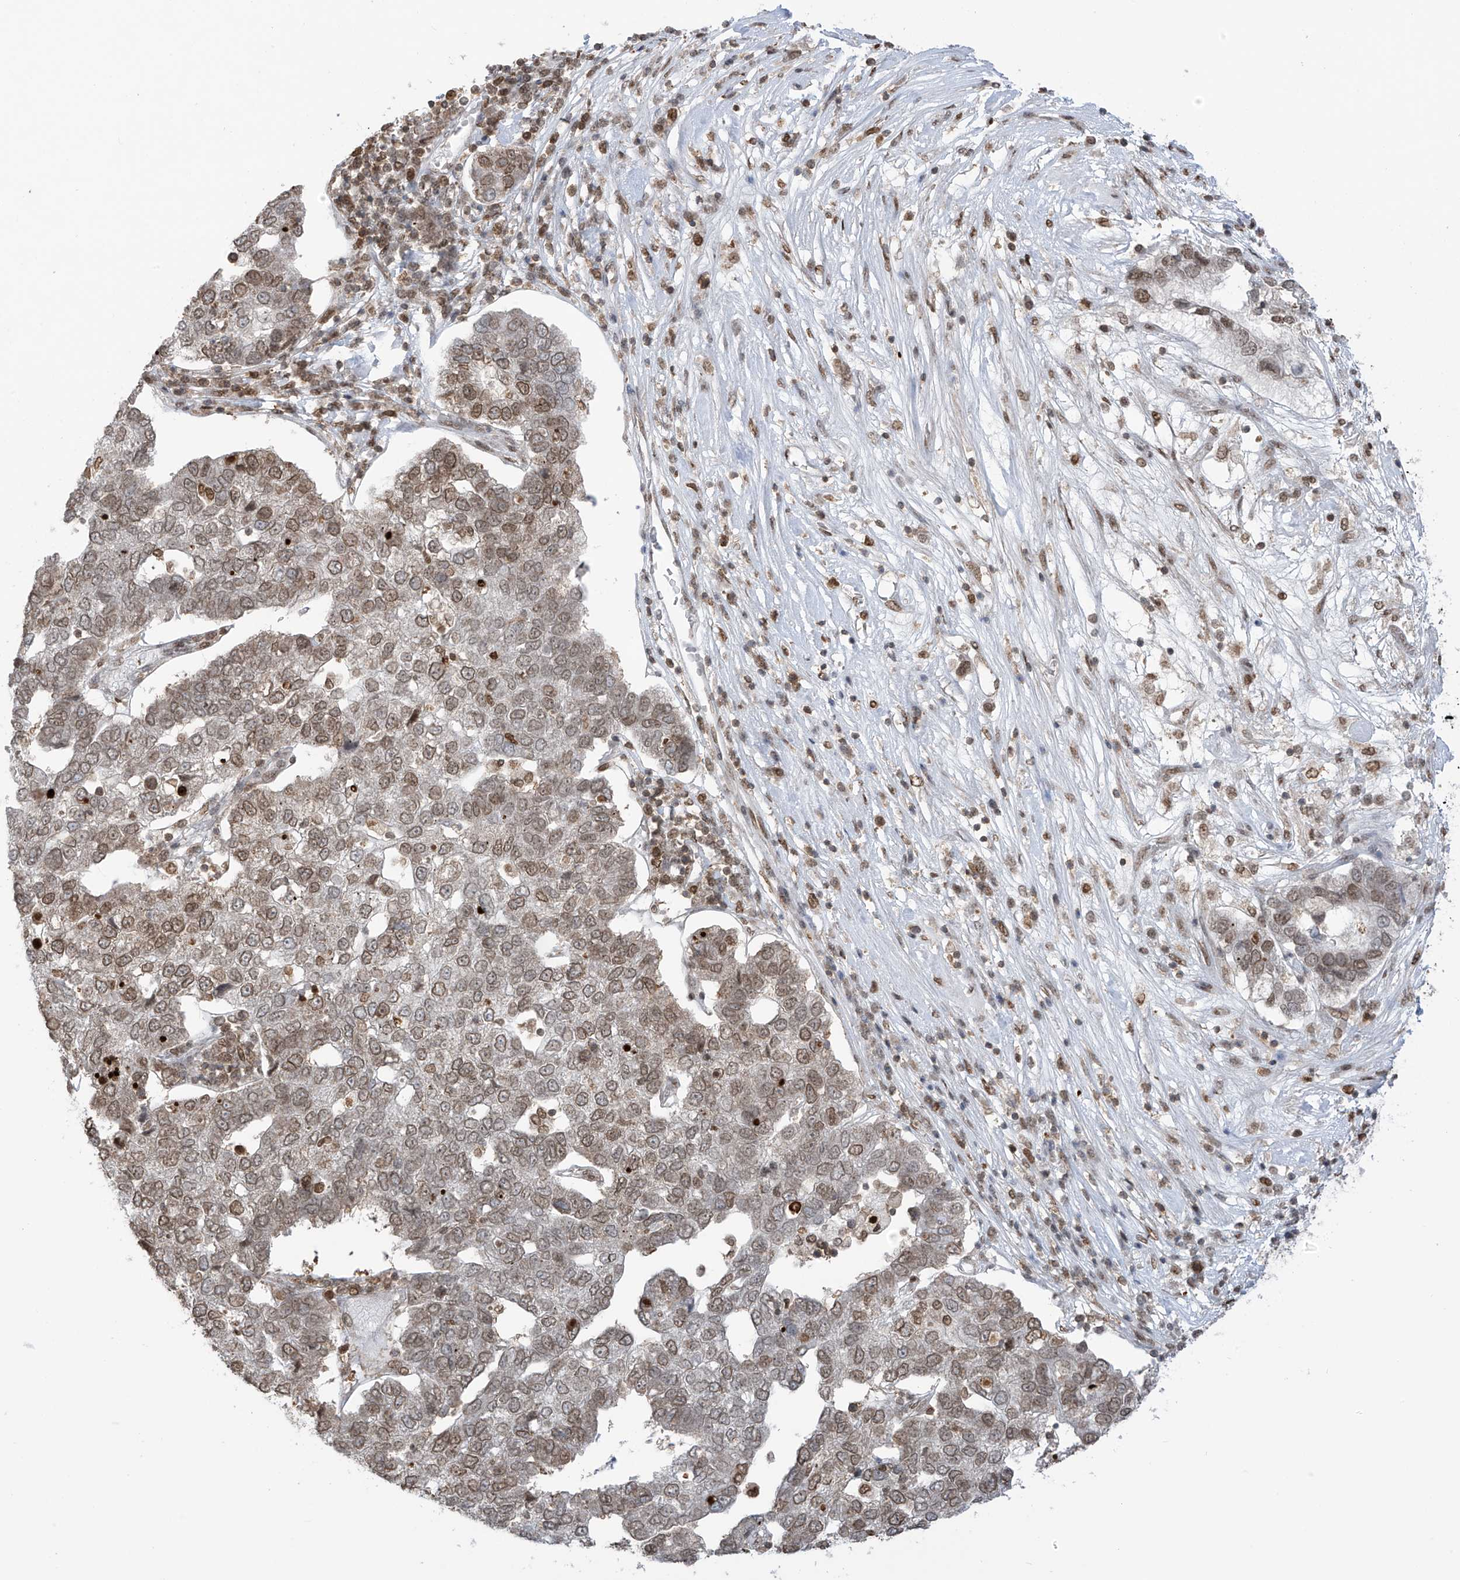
{"staining": {"intensity": "moderate", "quantity": "25%-75%", "location": "nuclear"}, "tissue": "pancreatic cancer", "cell_type": "Tumor cells", "image_type": "cancer", "snomed": [{"axis": "morphology", "description": "Adenocarcinoma, NOS"}, {"axis": "topography", "description": "Pancreas"}], "caption": "A brown stain shows moderate nuclear positivity of a protein in human adenocarcinoma (pancreatic) tumor cells. (IHC, brightfield microscopy, high magnification).", "gene": "KPNB1", "patient": {"sex": "female", "age": 61}}